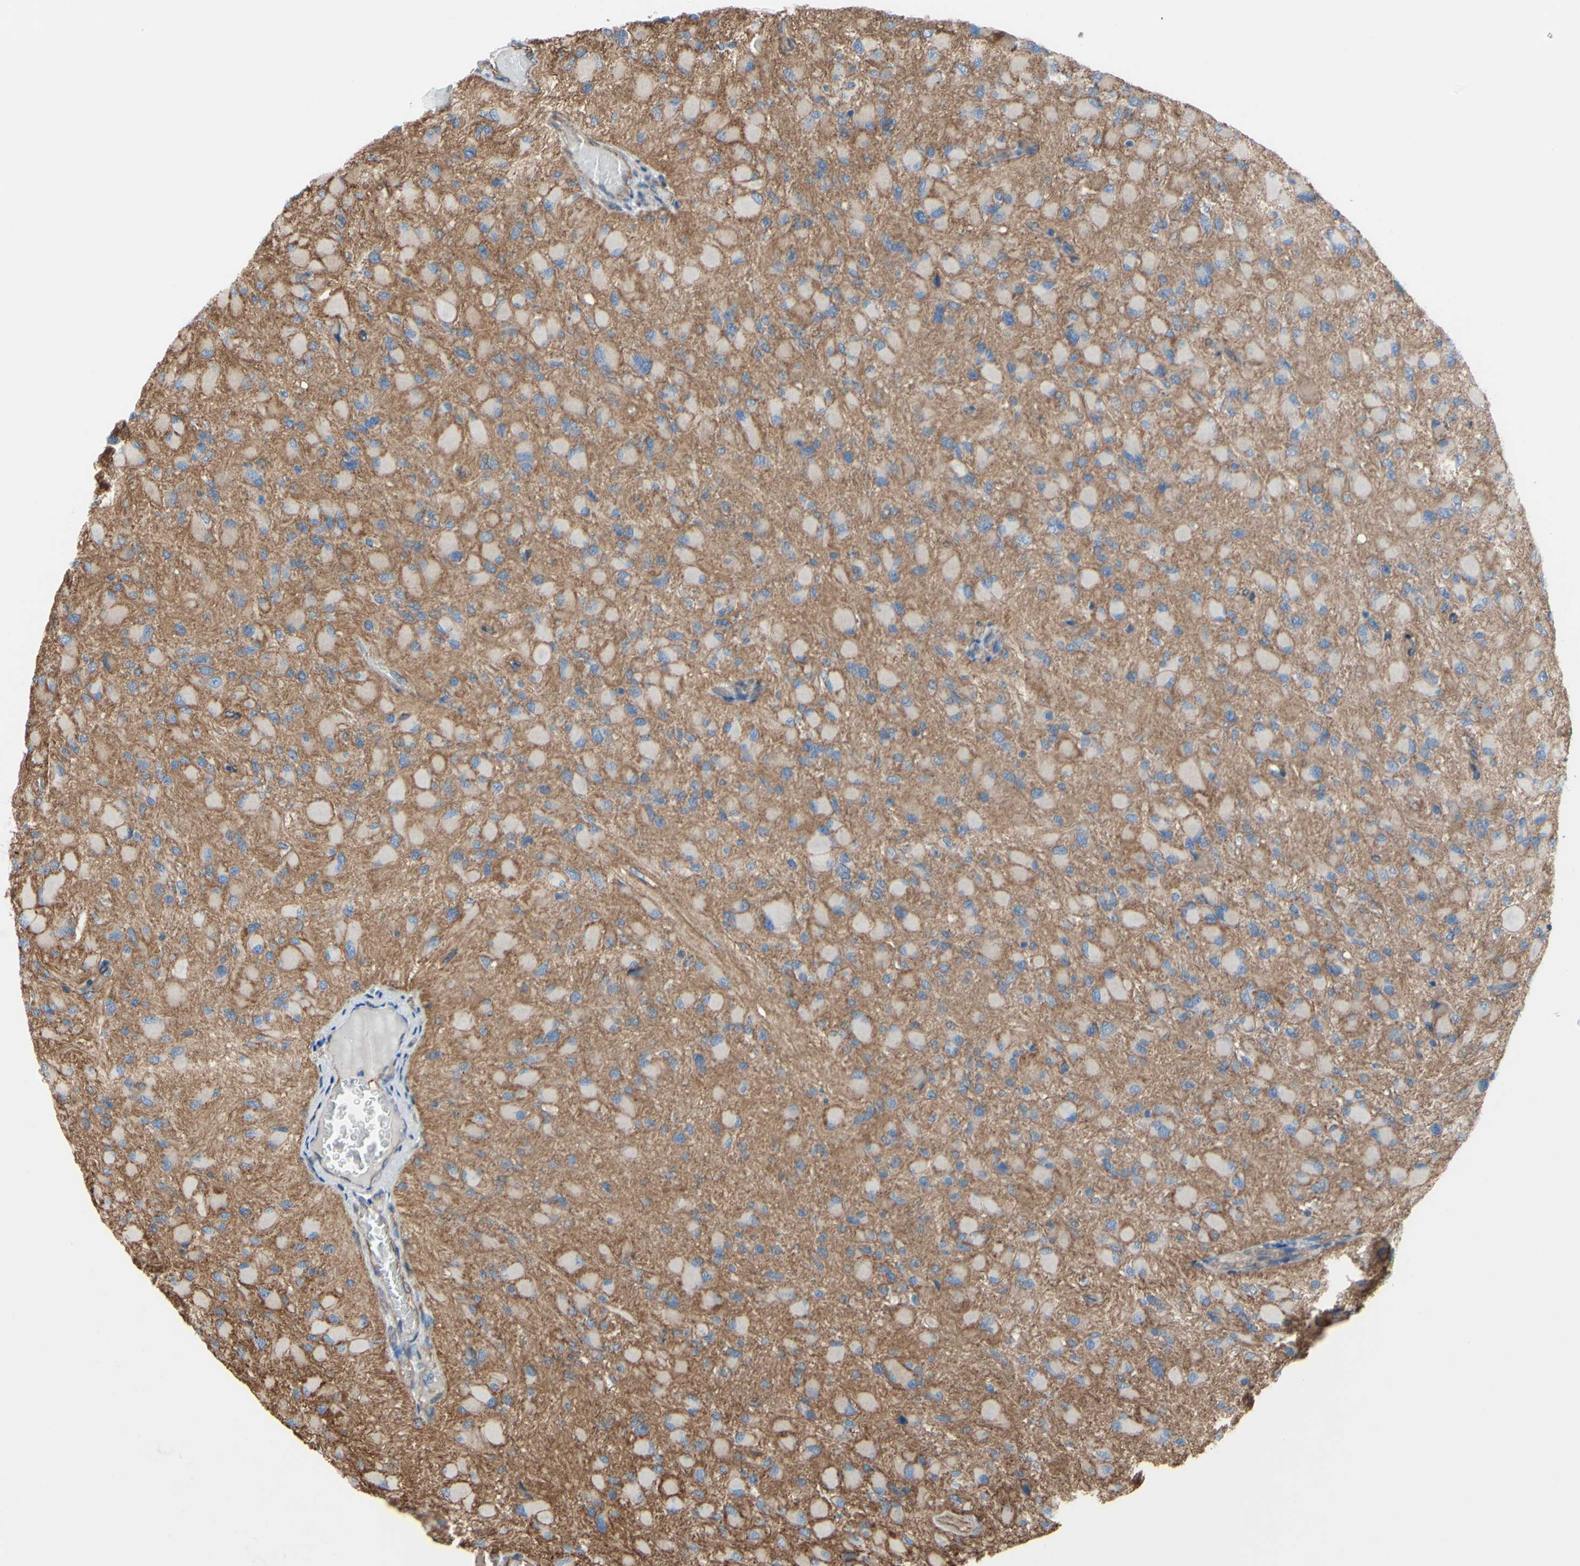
{"staining": {"intensity": "negative", "quantity": "none", "location": "none"}, "tissue": "glioma", "cell_type": "Tumor cells", "image_type": "cancer", "snomed": [{"axis": "morphology", "description": "Glioma, malignant, High grade"}, {"axis": "topography", "description": "Cerebral cortex"}], "caption": "This is an immunohistochemistry histopathology image of human glioma. There is no positivity in tumor cells.", "gene": "TPBG", "patient": {"sex": "female", "age": 36}}